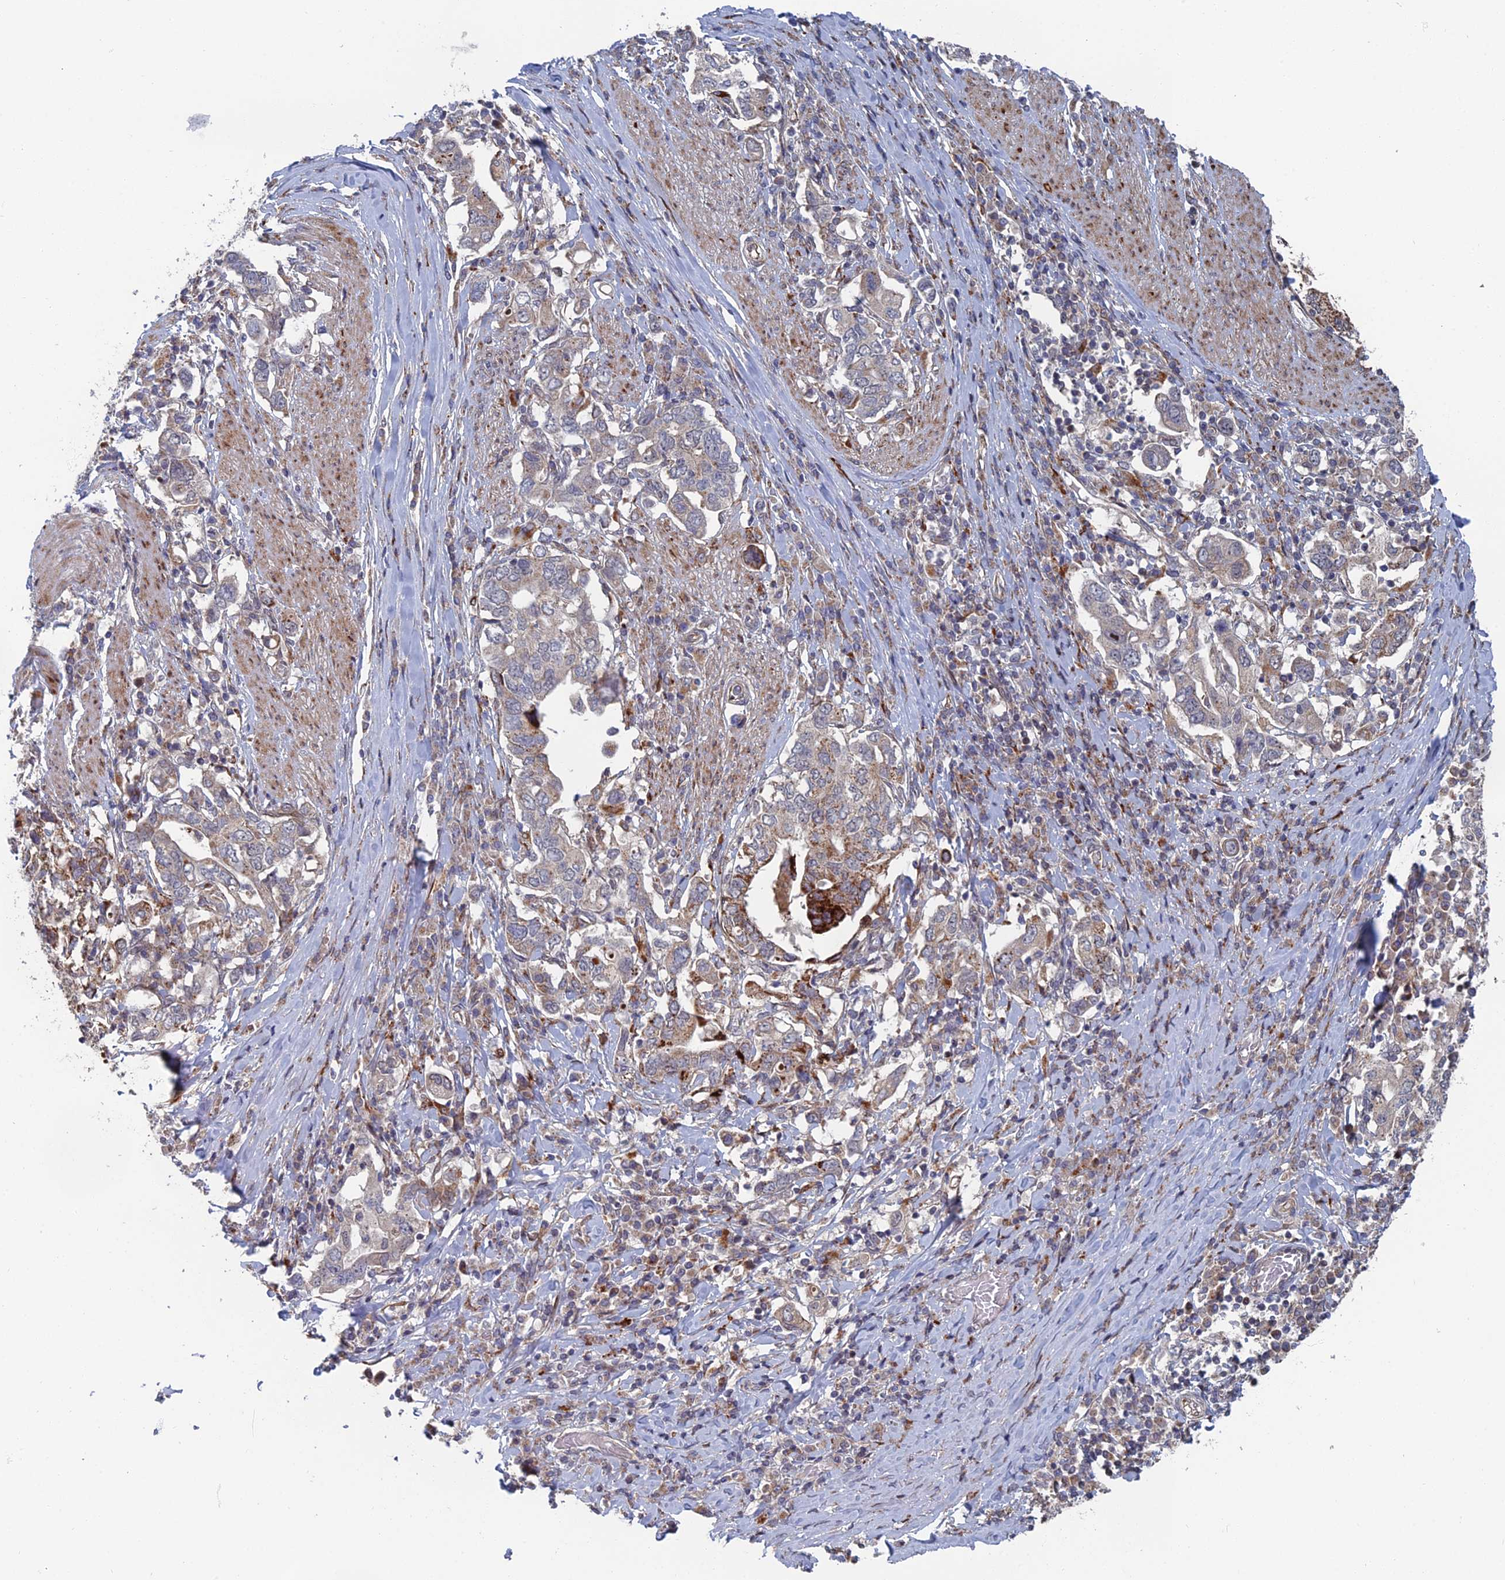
{"staining": {"intensity": "strong", "quantity": "<25%", "location": "cytoplasmic/membranous"}, "tissue": "stomach cancer", "cell_type": "Tumor cells", "image_type": "cancer", "snomed": [{"axis": "morphology", "description": "Adenocarcinoma, NOS"}, {"axis": "topography", "description": "Stomach, upper"}, {"axis": "topography", "description": "Stomach"}], "caption": "Immunohistochemistry (DAB) staining of stomach adenocarcinoma demonstrates strong cytoplasmic/membranous protein positivity in approximately <25% of tumor cells.", "gene": "GTF2IRD1", "patient": {"sex": "male", "age": 62}}